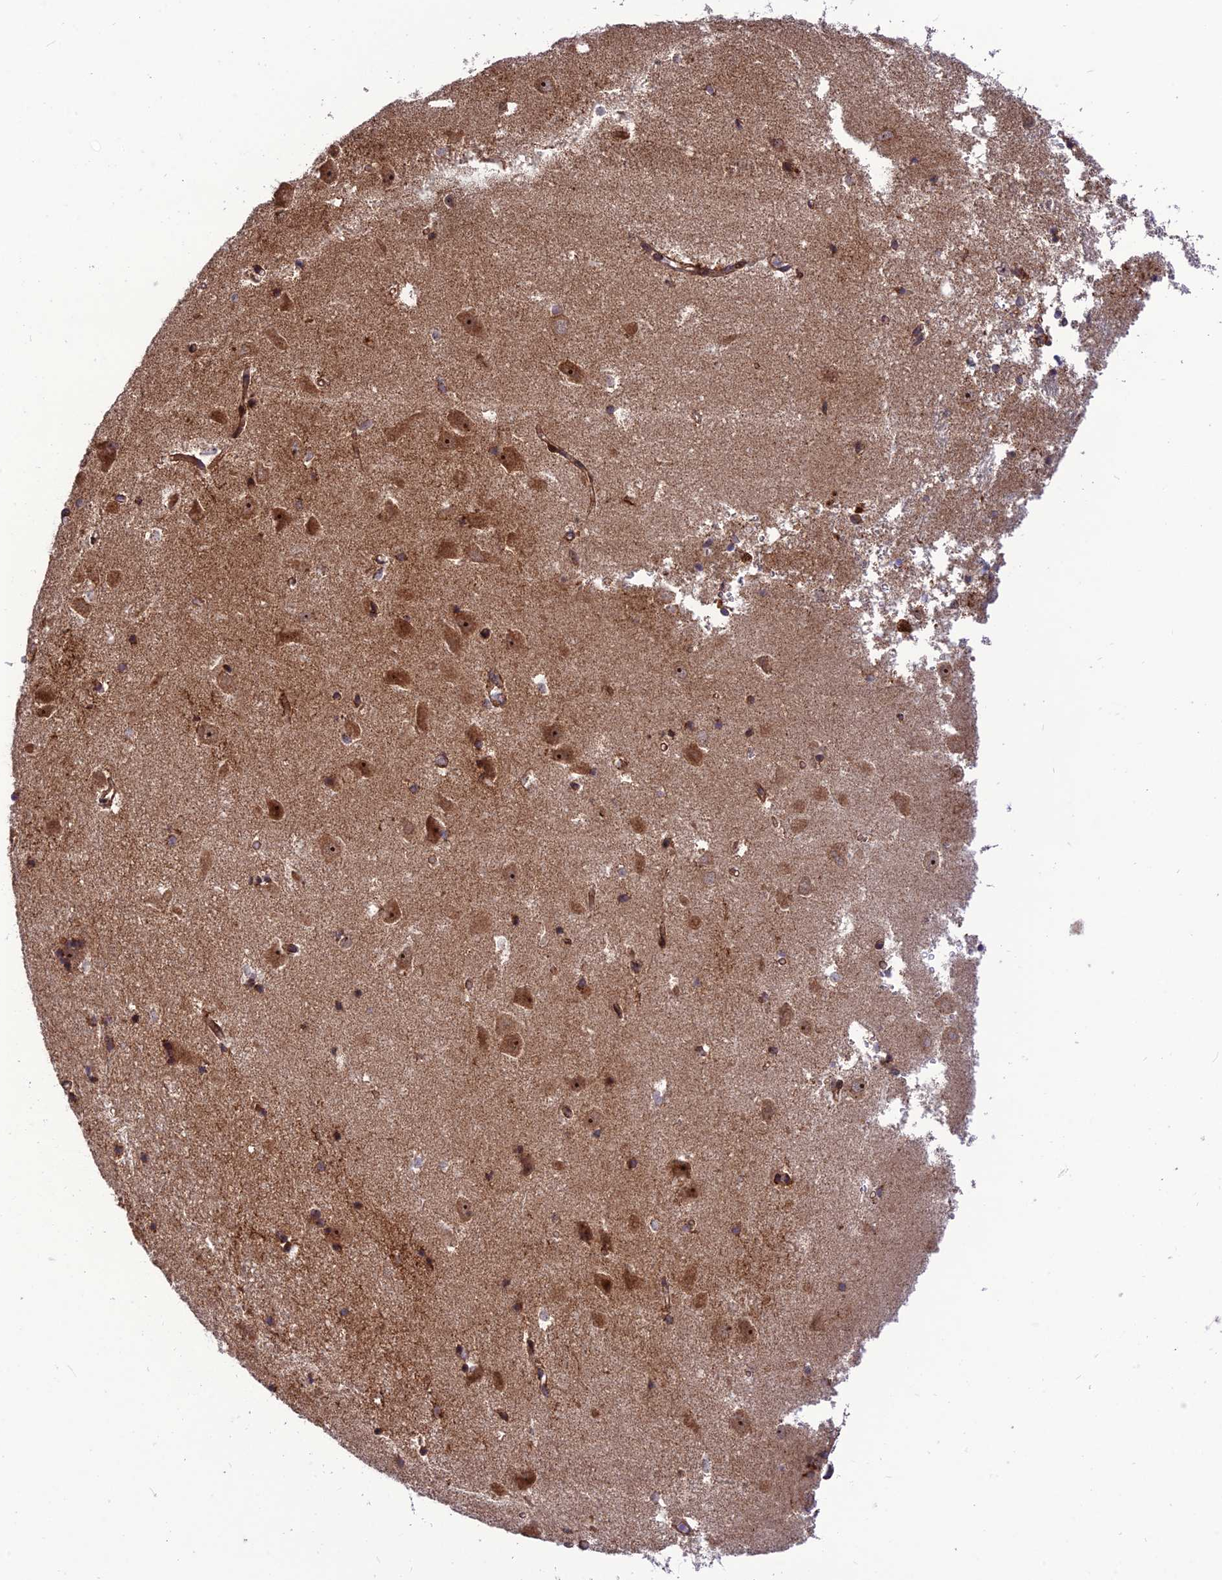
{"staining": {"intensity": "moderate", "quantity": "<25%", "location": "cytoplasmic/membranous"}, "tissue": "hippocampus", "cell_type": "Glial cells", "image_type": "normal", "snomed": [{"axis": "morphology", "description": "Normal tissue, NOS"}, {"axis": "topography", "description": "Hippocampus"}], "caption": "The histopathology image shows staining of unremarkable hippocampus, revealing moderate cytoplasmic/membranous protein positivity (brown color) within glial cells. (Brightfield microscopy of DAB IHC at high magnification).", "gene": "CRTAP", "patient": {"sex": "male", "age": 70}}